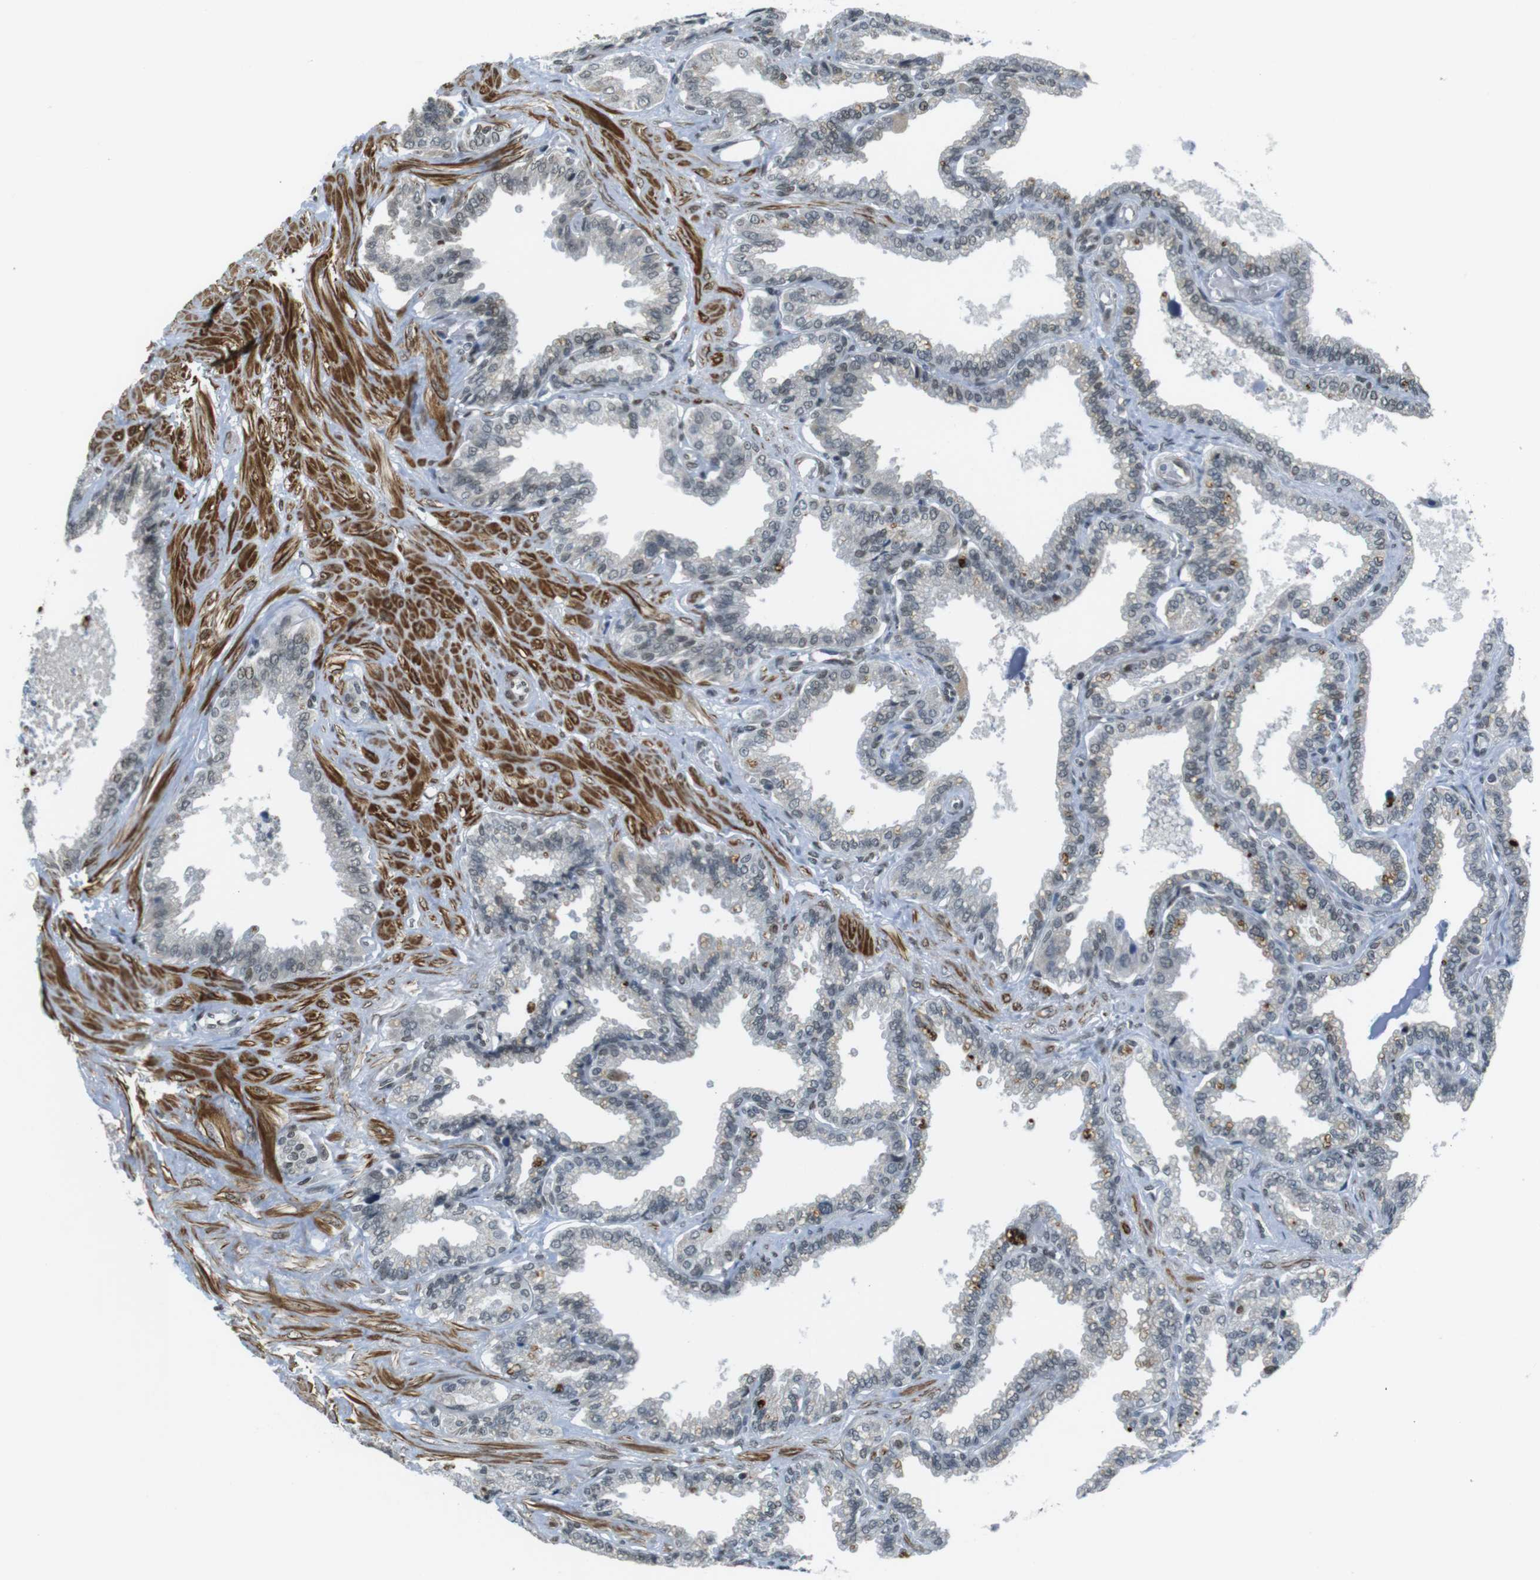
{"staining": {"intensity": "moderate", "quantity": "<25%", "location": "cytoplasmic/membranous"}, "tissue": "seminal vesicle", "cell_type": "Glandular cells", "image_type": "normal", "snomed": [{"axis": "morphology", "description": "Normal tissue, NOS"}, {"axis": "topography", "description": "Seminal veicle"}], "caption": "A high-resolution micrograph shows immunohistochemistry staining of unremarkable seminal vesicle, which shows moderate cytoplasmic/membranous positivity in approximately <25% of glandular cells. (Brightfield microscopy of DAB IHC at high magnification).", "gene": "USP7", "patient": {"sex": "male", "age": 46}}